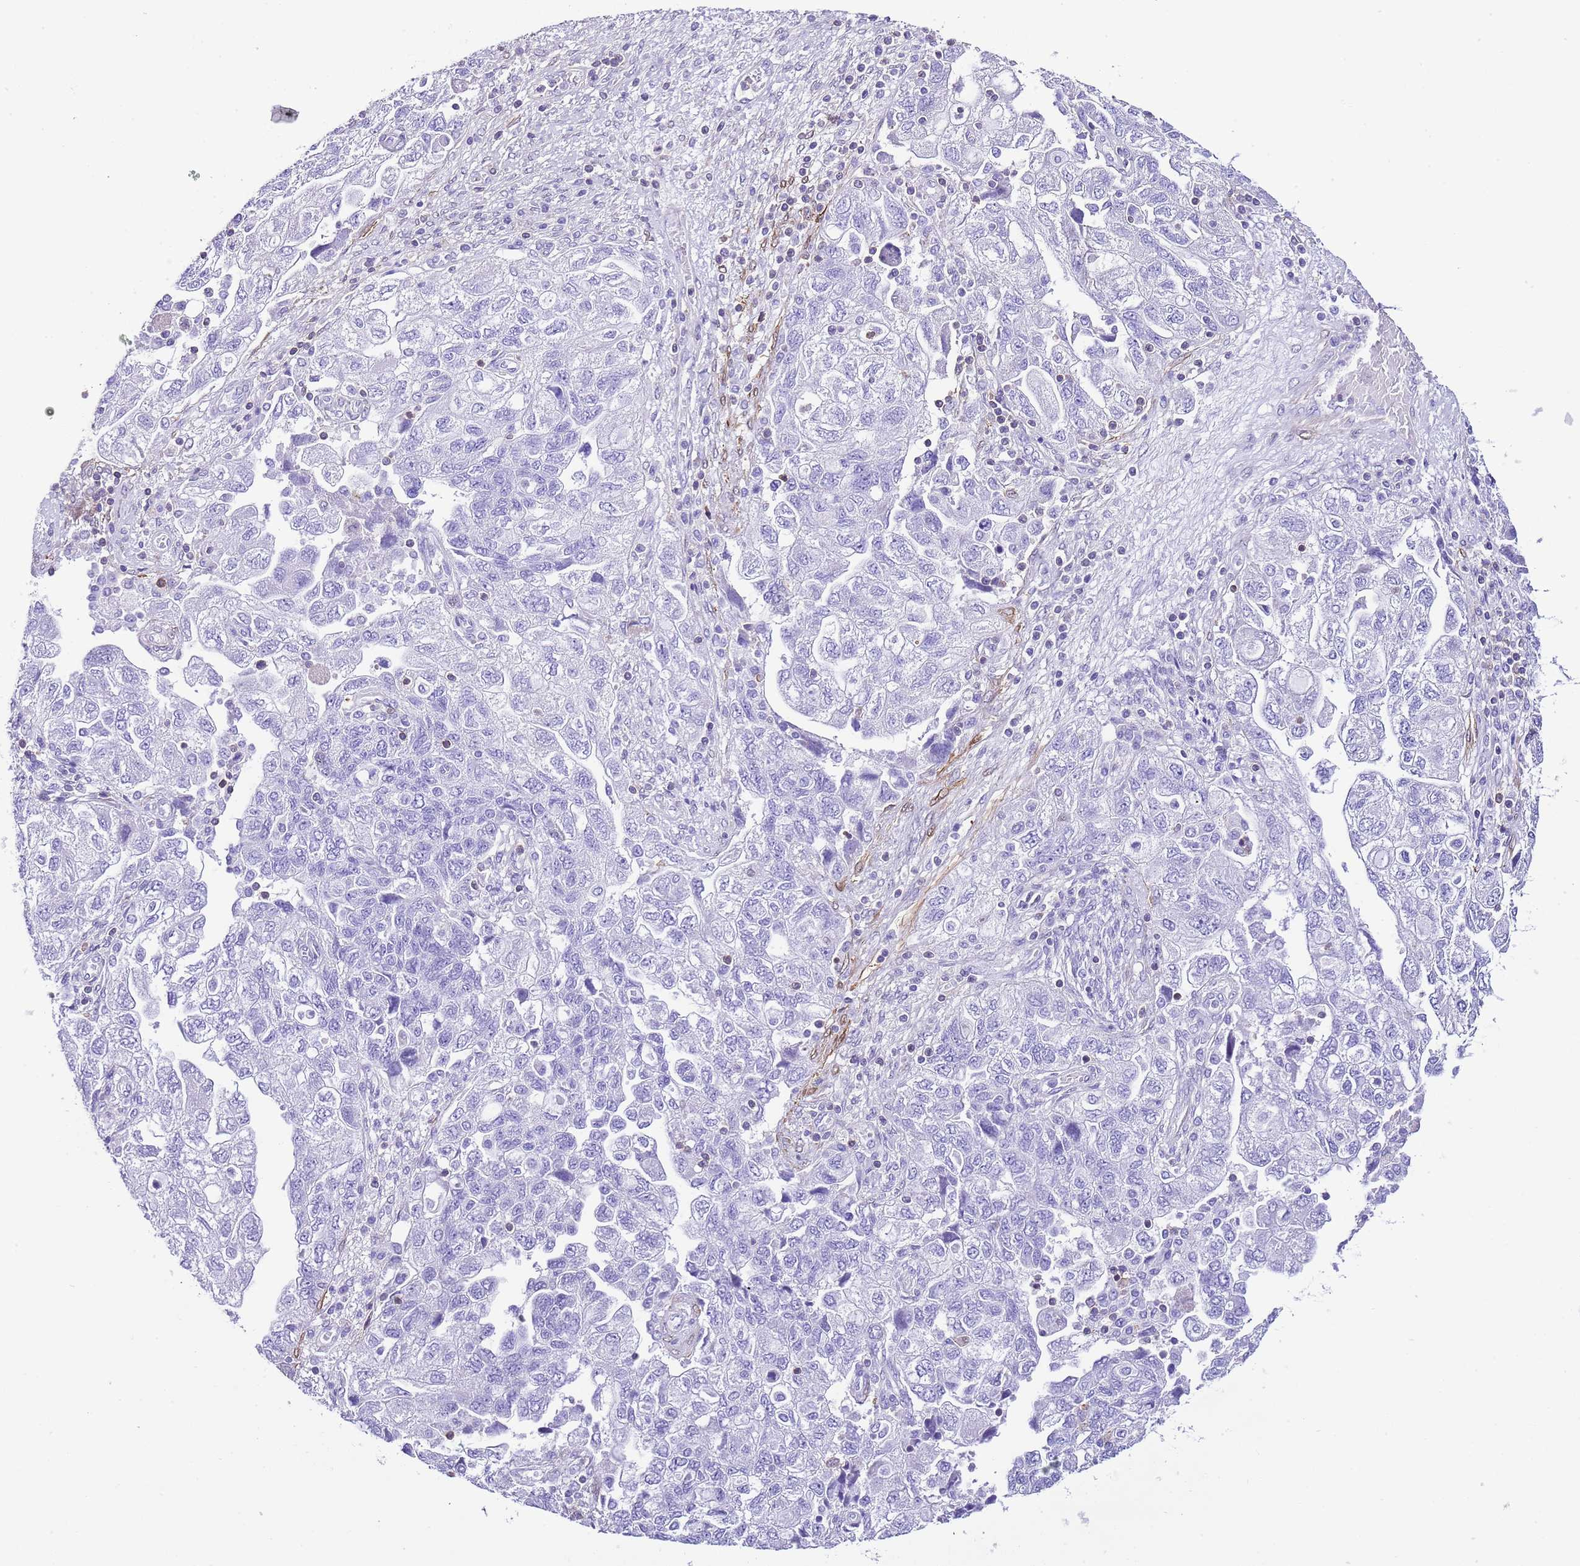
{"staining": {"intensity": "negative", "quantity": "none", "location": "none"}, "tissue": "ovarian cancer", "cell_type": "Tumor cells", "image_type": "cancer", "snomed": [{"axis": "morphology", "description": "Carcinoma, NOS"}, {"axis": "morphology", "description": "Cystadenocarcinoma, serous, NOS"}, {"axis": "topography", "description": "Ovary"}], "caption": "The immunohistochemistry (IHC) histopathology image has no significant expression in tumor cells of ovarian carcinoma tissue.", "gene": "CNN2", "patient": {"sex": "female", "age": 69}}